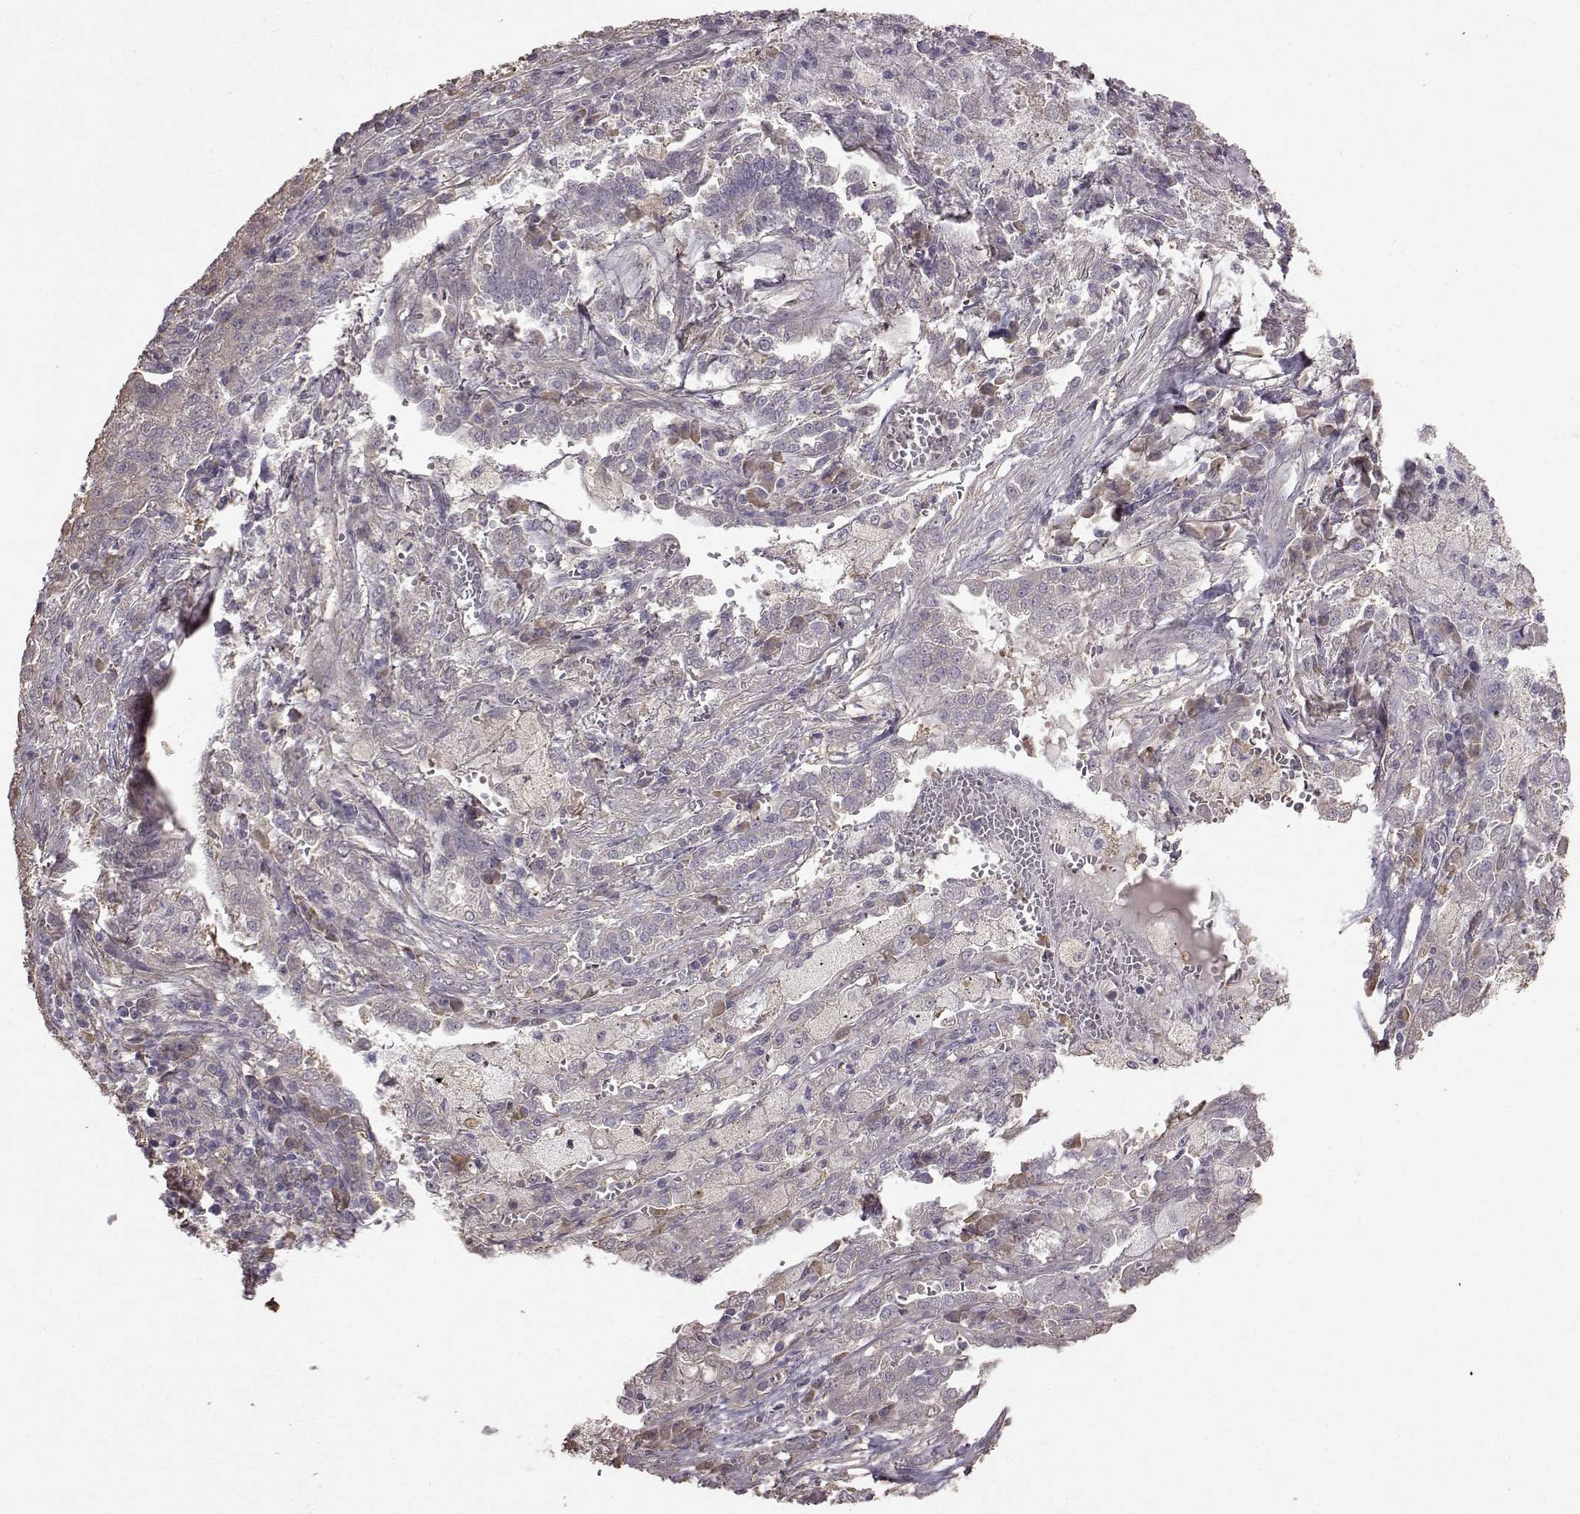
{"staining": {"intensity": "negative", "quantity": "none", "location": "none"}, "tissue": "lung cancer", "cell_type": "Tumor cells", "image_type": "cancer", "snomed": [{"axis": "morphology", "description": "Adenocarcinoma, NOS"}, {"axis": "topography", "description": "Lung"}], "caption": "The immunohistochemistry (IHC) micrograph has no significant positivity in tumor cells of adenocarcinoma (lung) tissue. Nuclei are stained in blue.", "gene": "NME1-NME2", "patient": {"sex": "male", "age": 57}}